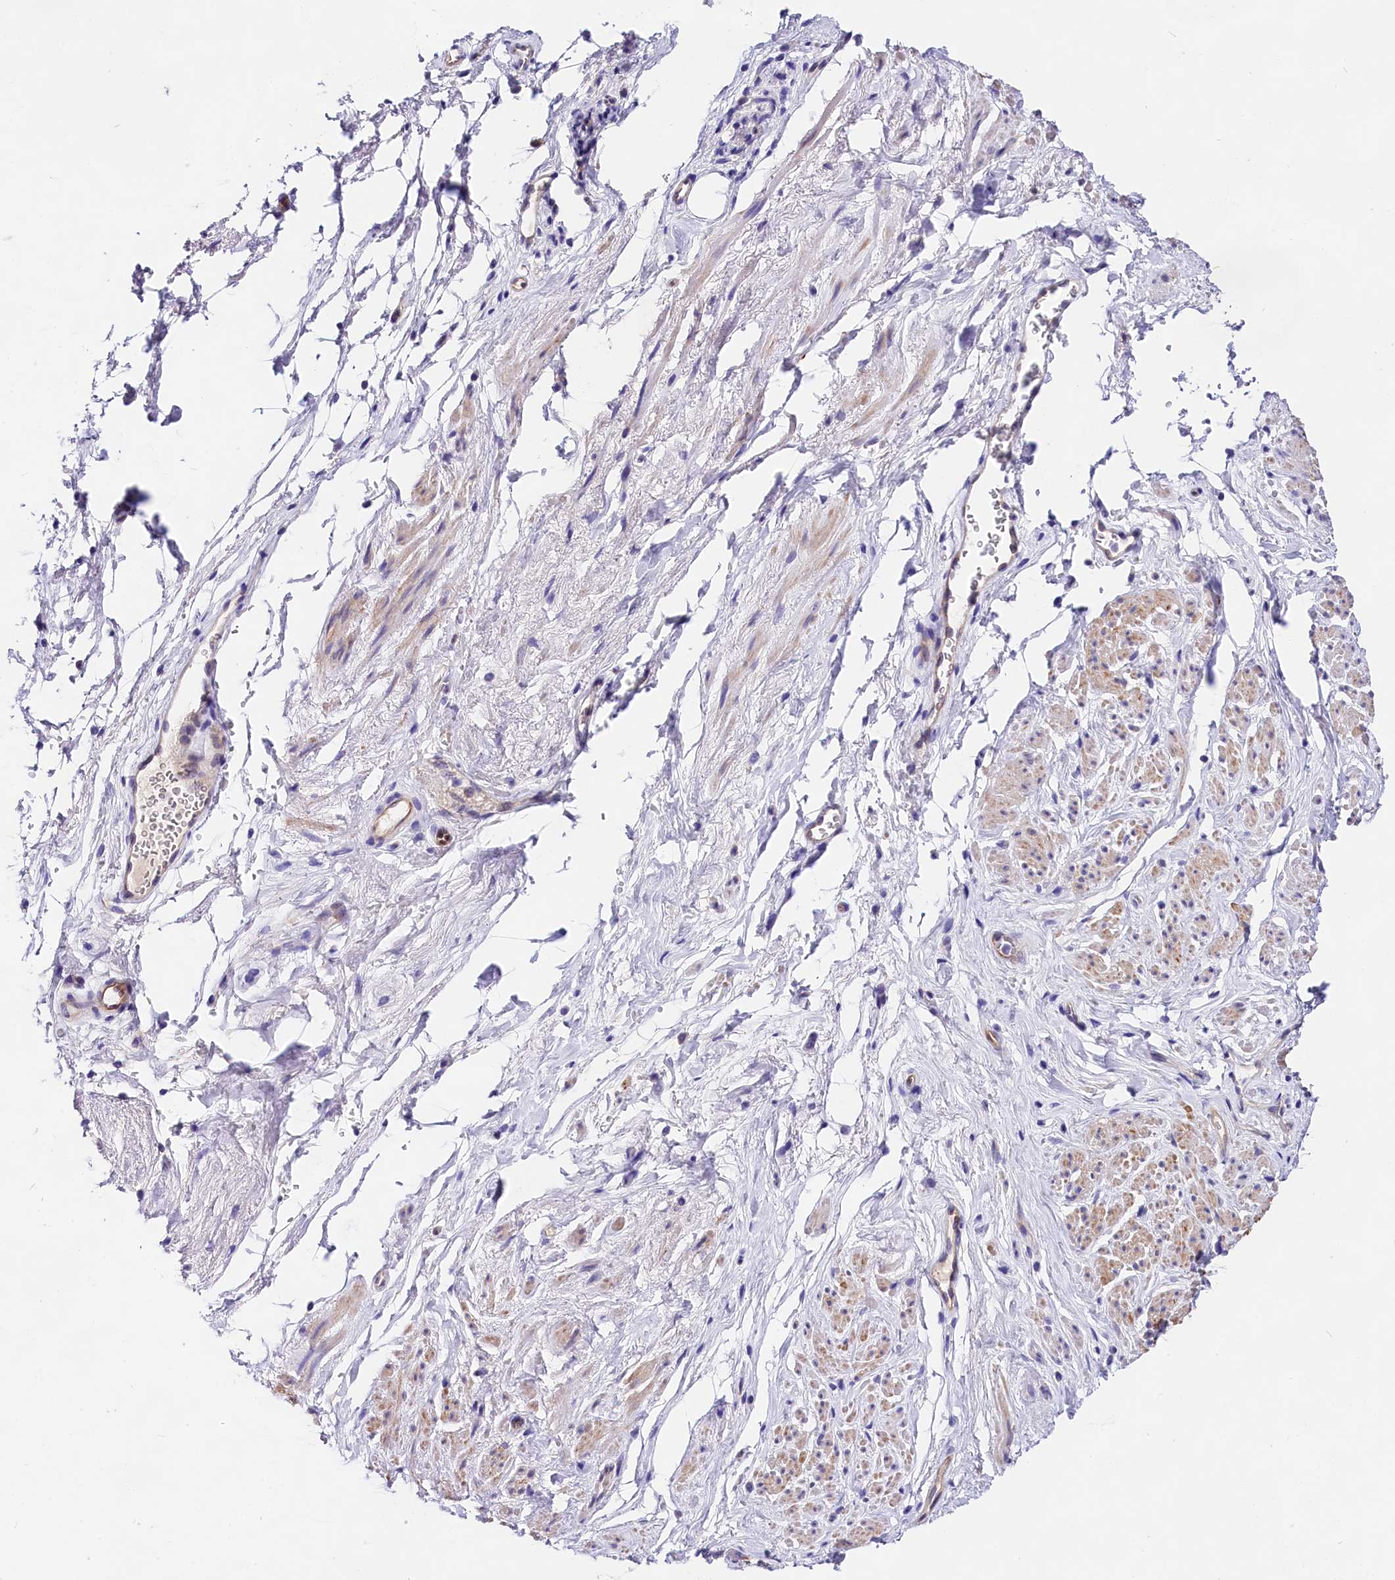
{"staining": {"intensity": "weak", "quantity": "<25%", "location": "cytoplasmic/membranous"}, "tissue": "smooth muscle", "cell_type": "Smooth muscle cells", "image_type": "normal", "snomed": [{"axis": "morphology", "description": "Normal tissue, NOS"}, {"axis": "topography", "description": "Smooth muscle"}, {"axis": "topography", "description": "Peripheral nerve tissue"}], "caption": "Immunohistochemistry (IHC) photomicrograph of unremarkable smooth muscle: smooth muscle stained with DAB (3,3'-diaminobenzidine) exhibits no significant protein positivity in smooth muscle cells.", "gene": "OAS3", "patient": {"sex": "male", "age": 69}}